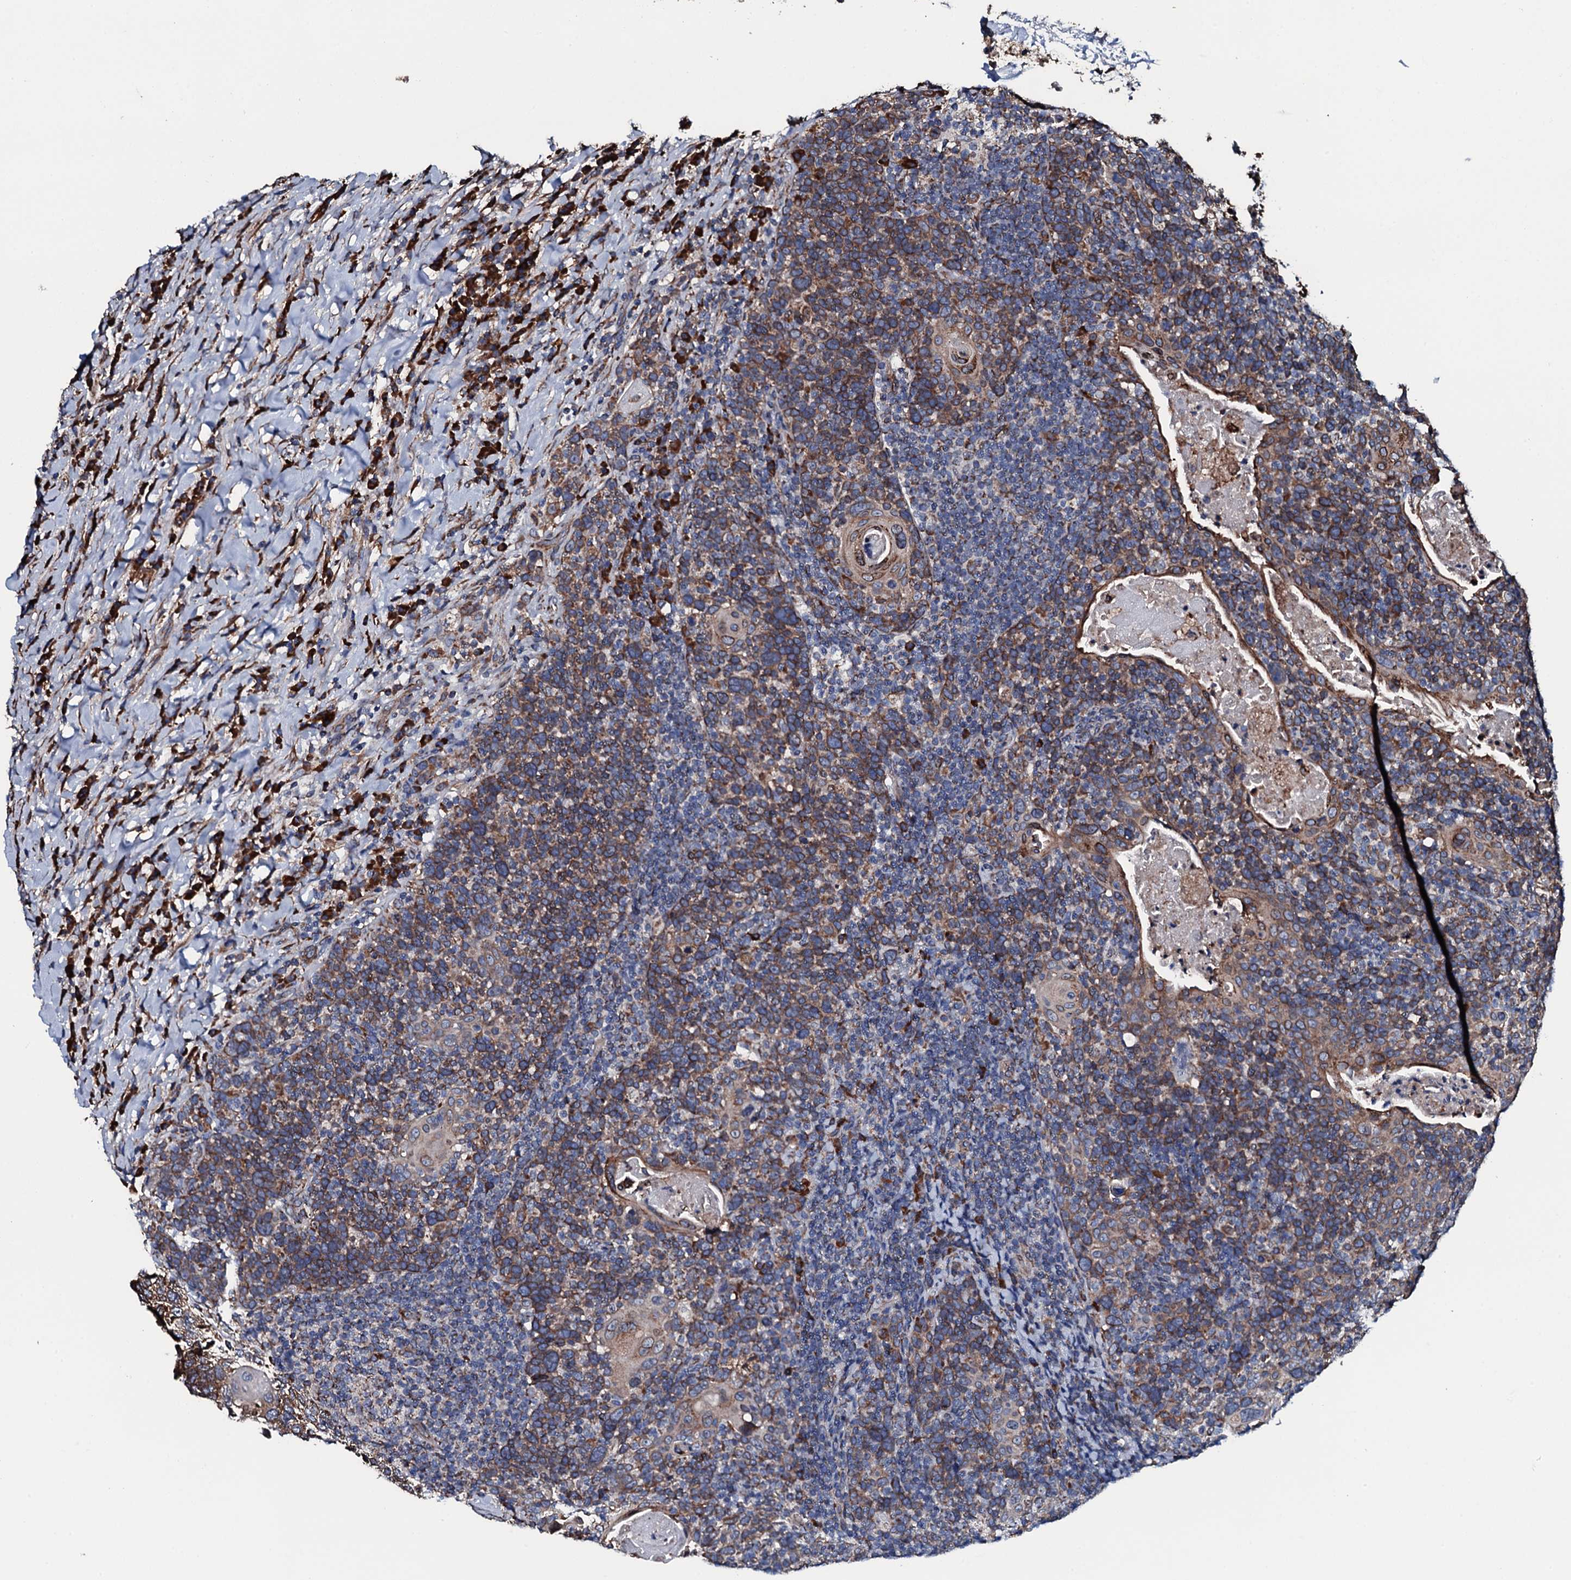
{"staining": {"intensity": "moderate", "quantity": ">75%", "location": "cytoplasmic/membranous"}, "tissue": "head and neck cancer", "cell_type": "Tumor cells", "image_type": "cancer", "snomed": [{"axis": "morphology", "description": "Squamous cell carcinoma, NOS"}, {"axis": "morphology", "description": "Squamous cell carcinoma, metastatic, NOS"}, {"axis": "topography", "description": "Lymph node"}, {"axis": "topography", "description": "Head-Neck"}], "caption": "Immunohistochemistry (IHC) photomicrograph of neoplastic tissue: human squamous cell carcinoma (head and neck) stained using immunohistochemistry demonstrates medium levels of moderate protein expression localized specifically in the cytoplasmic/membranous of tumor cells, appearing as a cytoplasmic/membranous brown color.", "gene": "RAB12", "patient": {"sex": "male", "age": 62}}